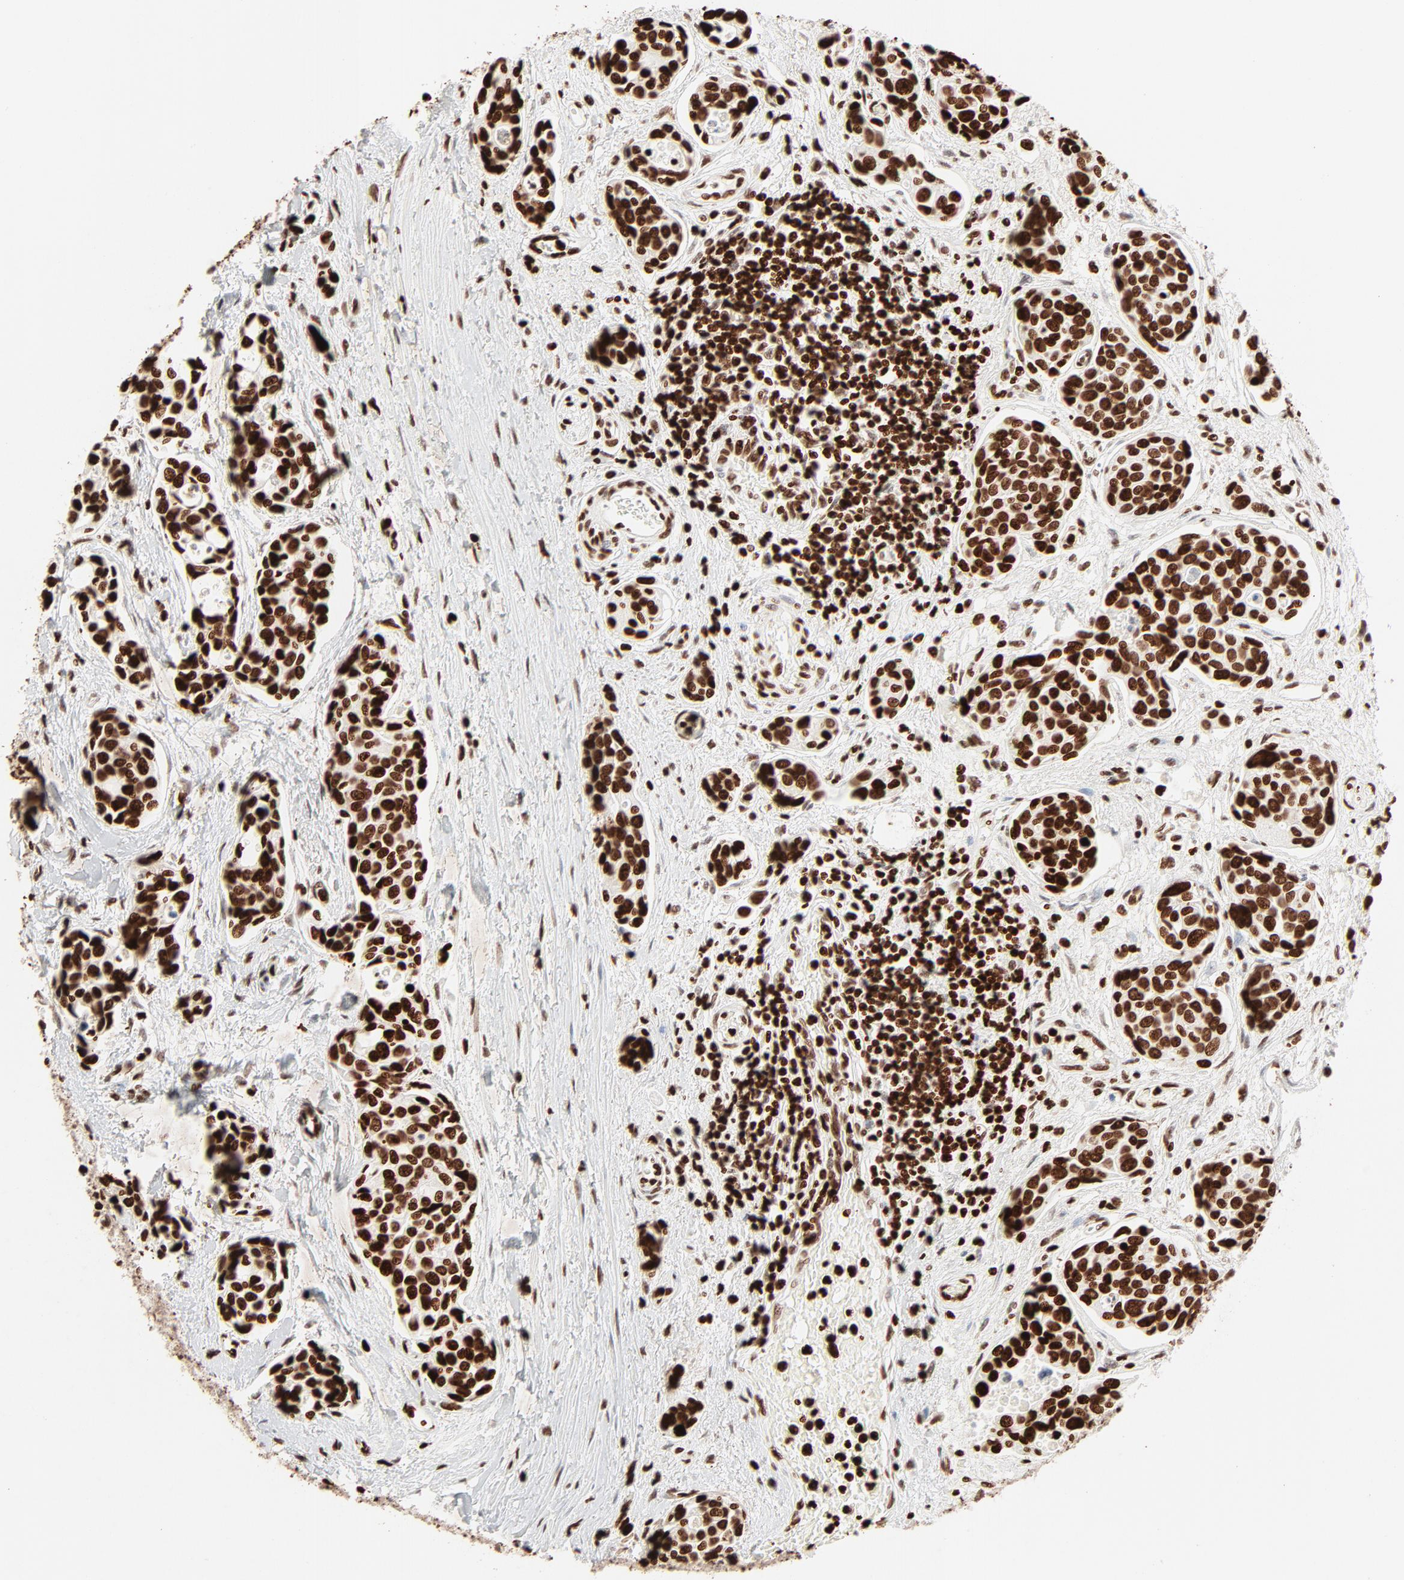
{"staining": {"intensity": "strong", "quantity": ">75%", "location": "nuclear"}, "tissue": "urothelial cancer", "cell_type": "Tumor cells", "image_type": "cancer", "snomed": [{"axis": "morphology", "description": "Urothelial carcinoma, High grade"}, {"axis": "topography", "description": "Urinary bladder"}], "caption": "Immunohistochemical staining of urothelial cancer displays strong nuclear protein staining in approximately >75% of tumor cells.", "gene": "HMGB2", "patient": {"sex": "male", "age": 78}}